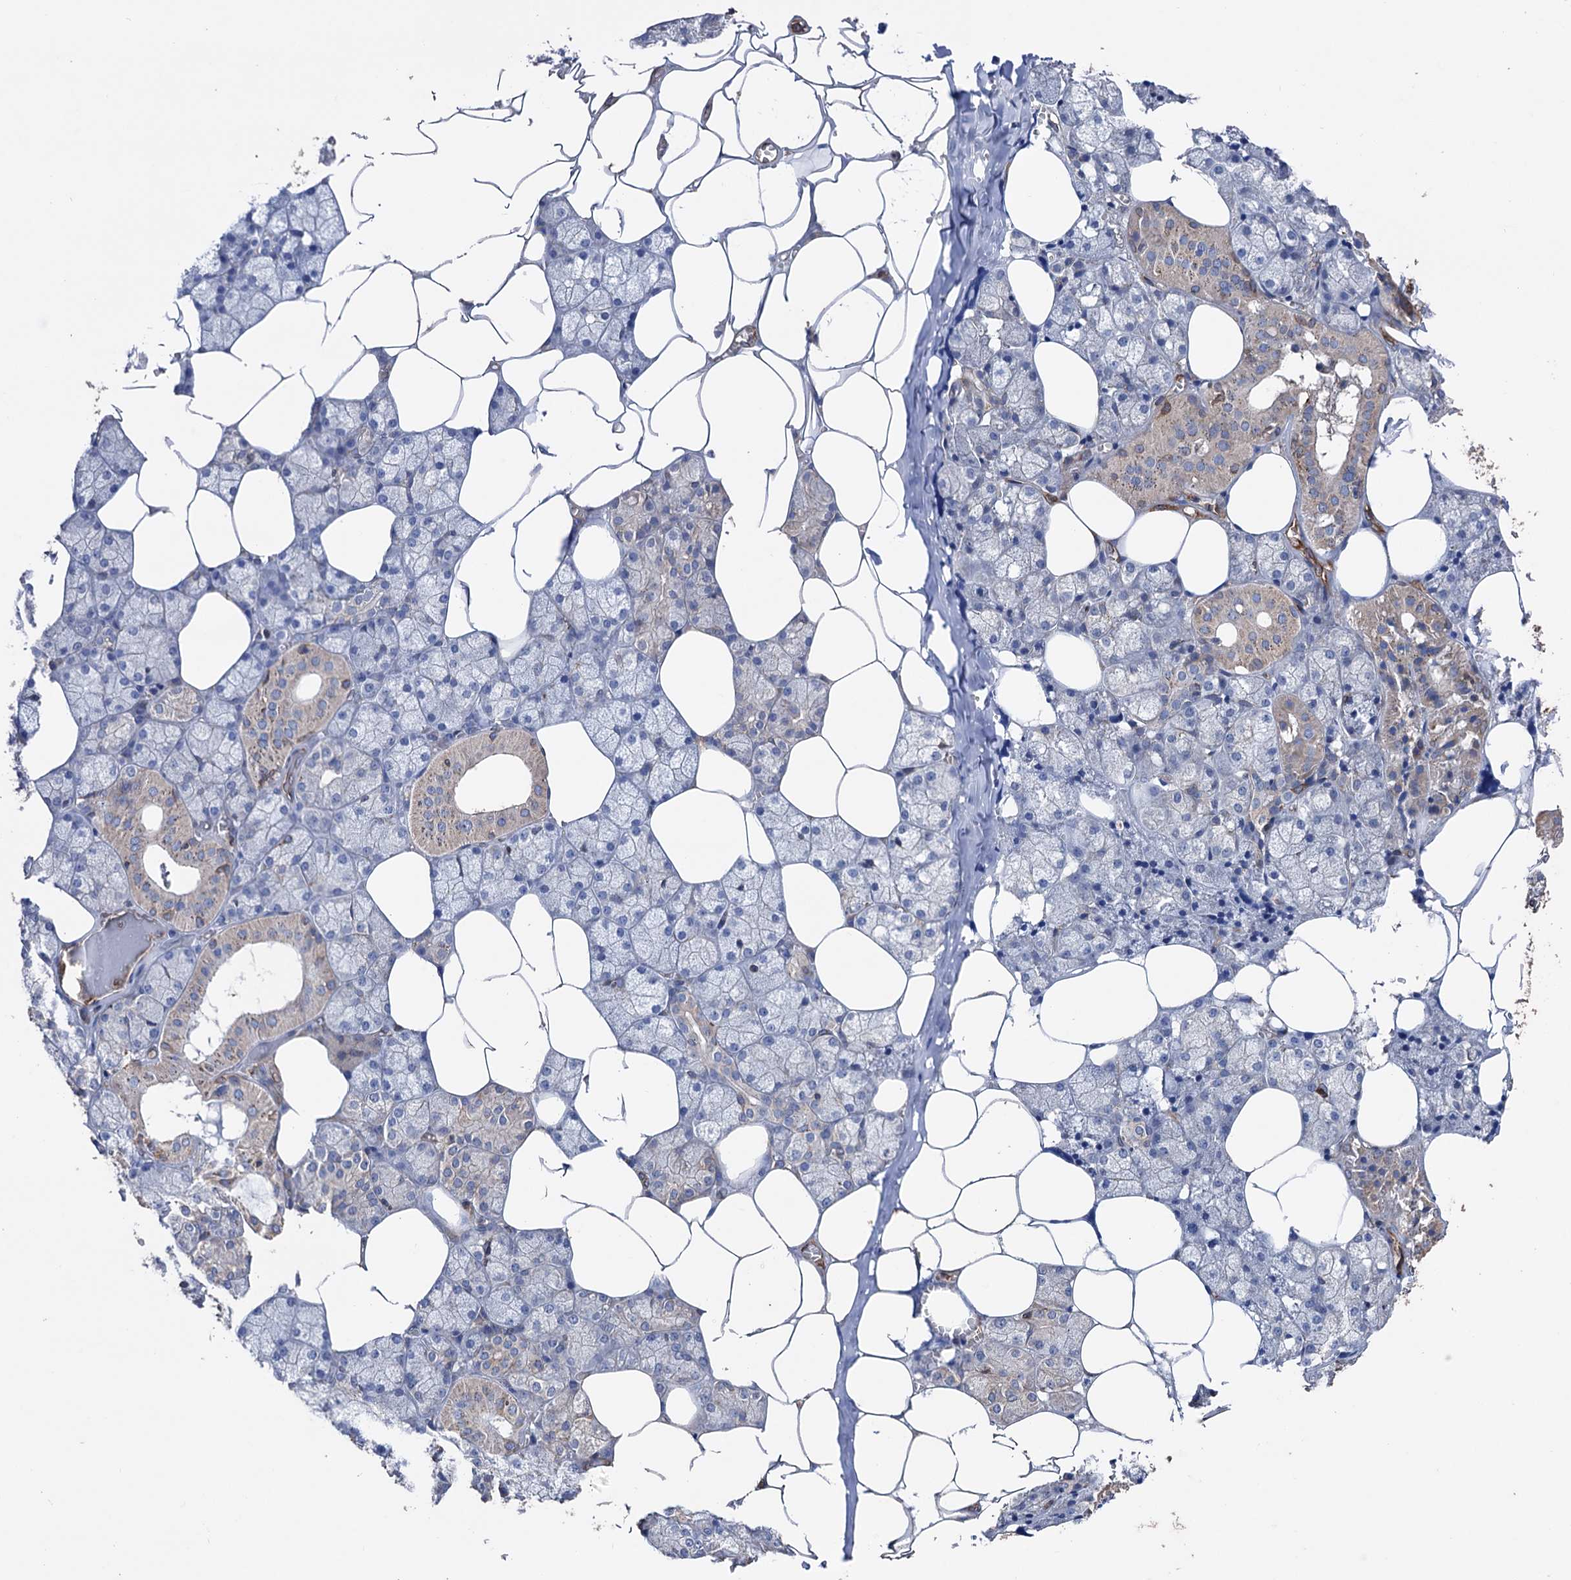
{"staining": {"intensity": "moderate", "quantity": "<25%", "location": "cytoplasmic/membranous"}, "tissue": "salivary gland", "cell_type": "Glandular cells", "image_type": "normal", "snomed": [{"axis": "morphology", "description": "Normal tissue, NOS"}, {"axis": "topography", "description": "Salivary gland"}], "caption": "Immunohistochemistry (IHC) histopathology image of benign salivary gland: salivary gland stained using IHC reveals low levels of moderate protein expression localized specifically in the cytoplasmic/membranous of glandular cells, appearing as a cytoplasmic/membranous brown color.", "gene": "STING1", "patient": {"sex": "male", "age": 62}}